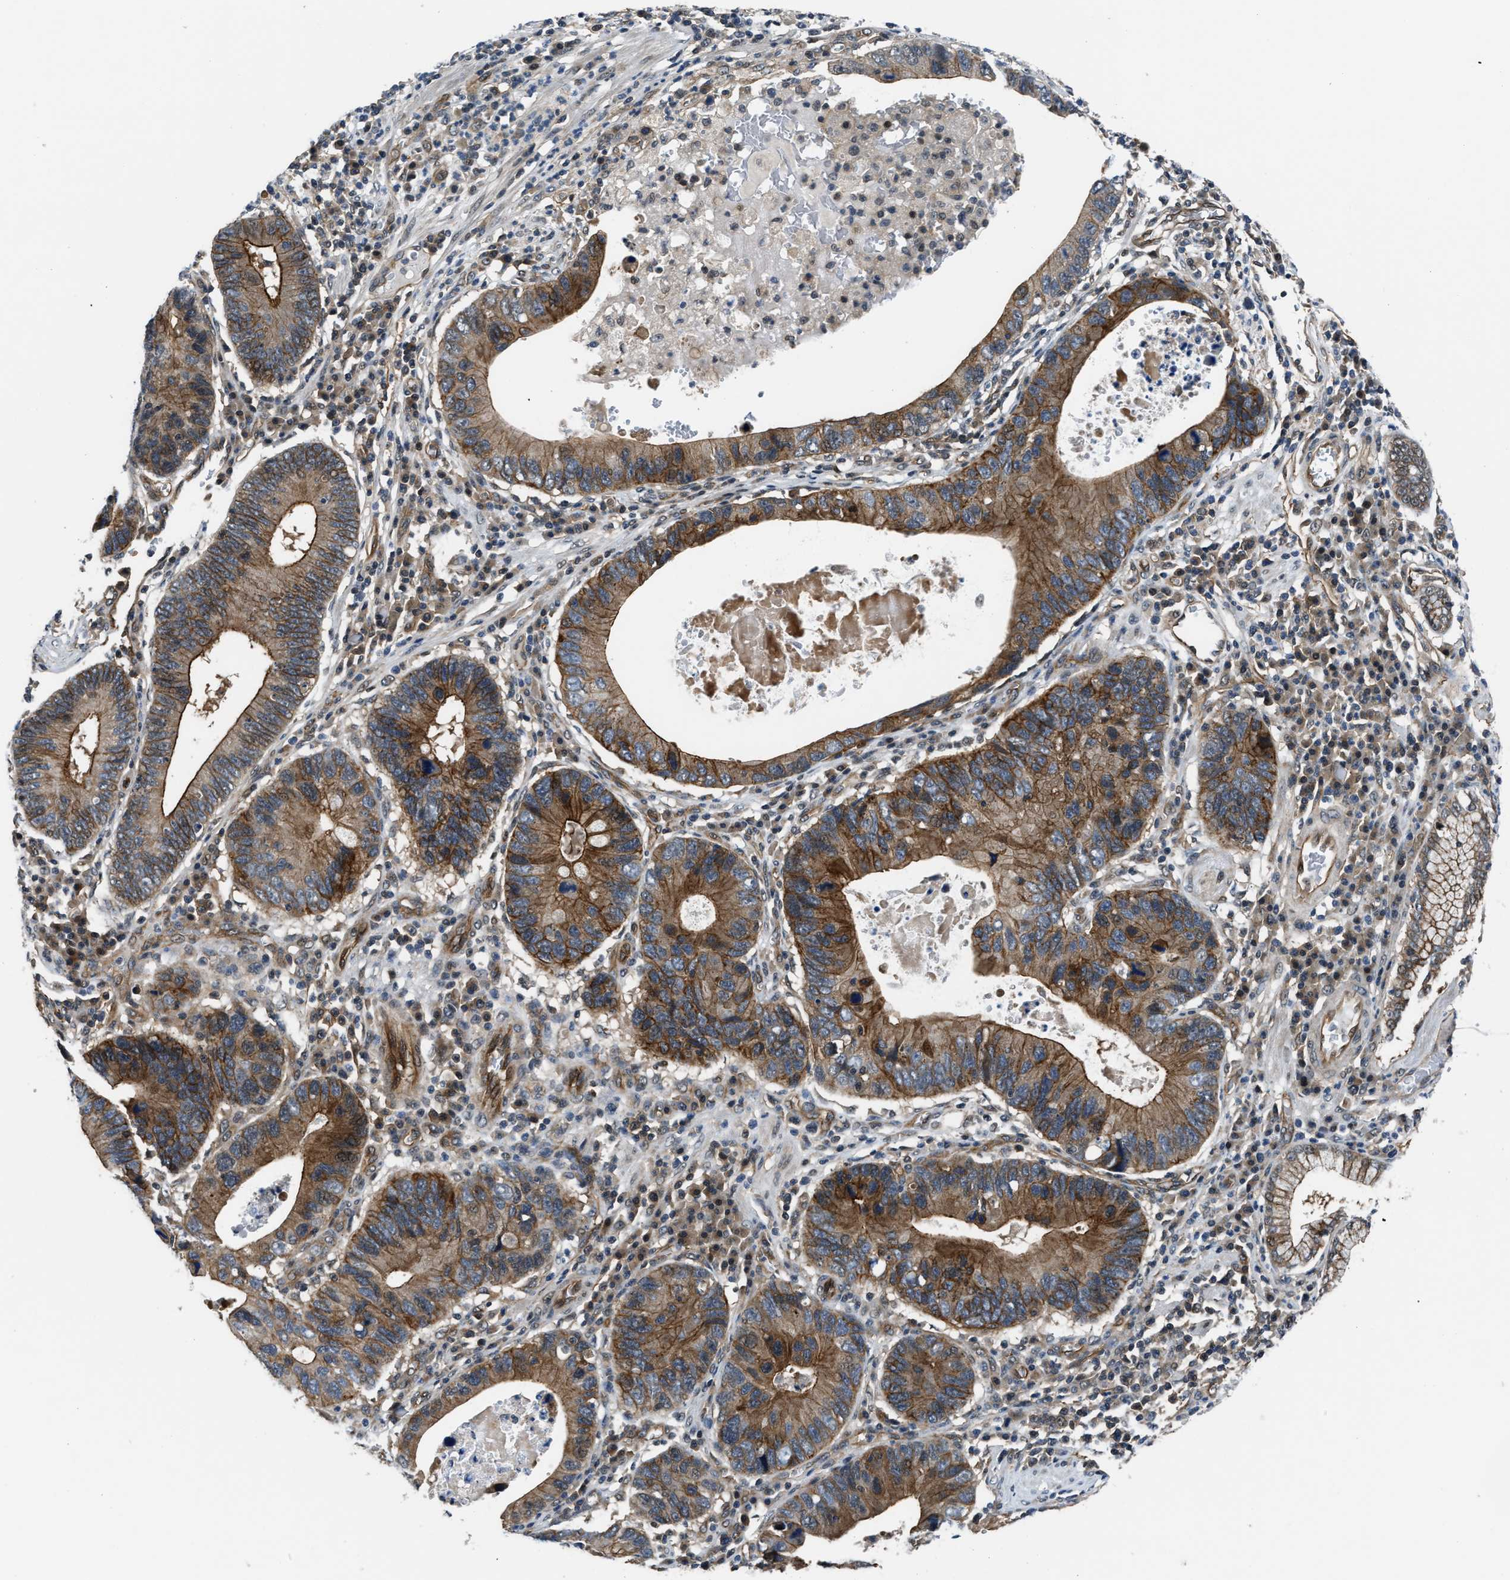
{"staining": {"intensity": "moderate", "quantity": ">75%", "location": "cytoplasmic/membranous"}, "tissue": "stomach cancer", "cell_type": "Tumor cells", "image_type": "cancer", "snomed": [{"axis": "morphology", "description": "Adenocarcinoma, NOS"}, {"axis": "topography", "description": "Stomach"}], "caption": "A high-resolution micrograph shows IHC staining of adenocarcinoma (stomach), which exhibits moderate cytoplasmic/membranous staining in approximately >75% of tumor cells.", "gene": "COPS2", "patient": {"sex": "male", "age": 59}}